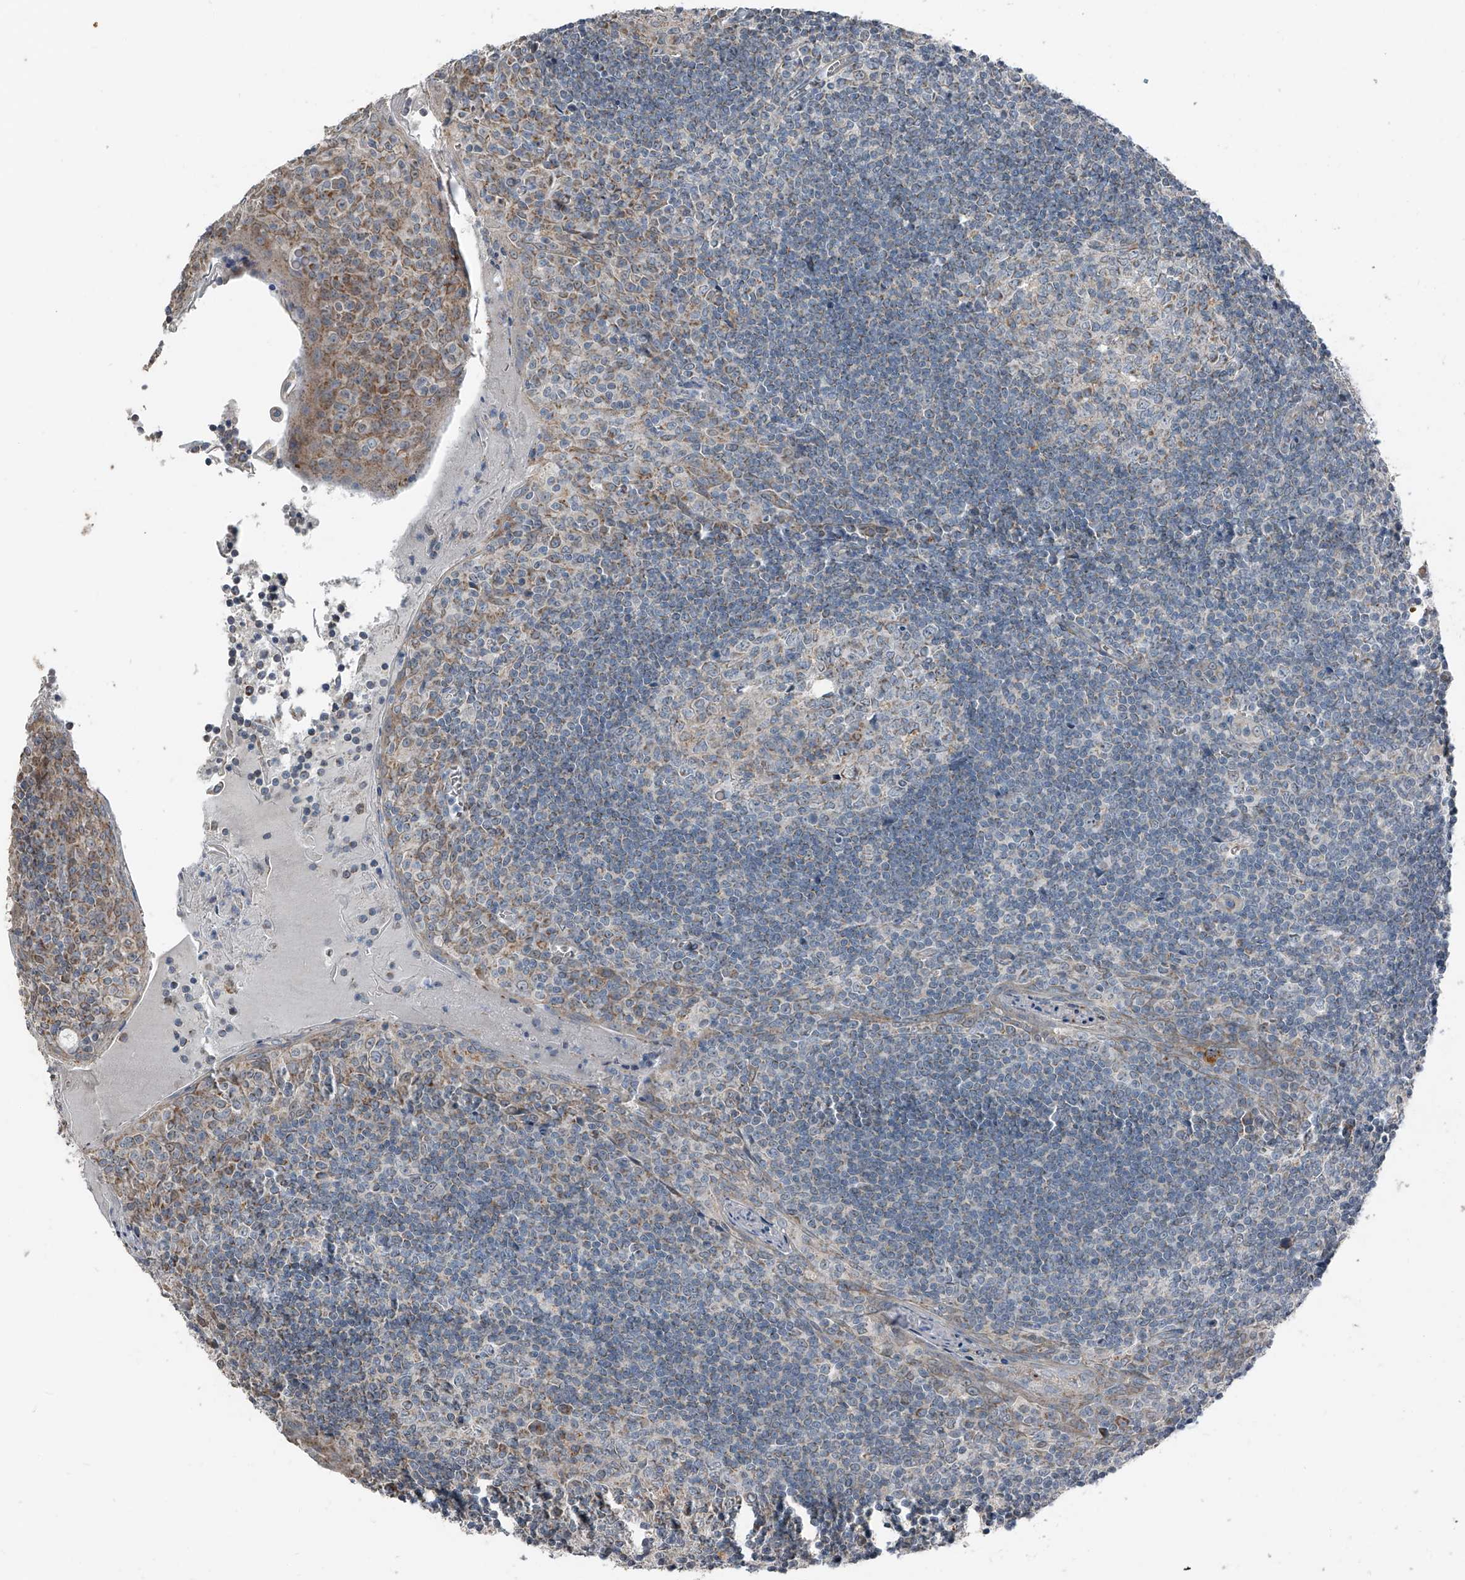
{"staining": {"intensity": "weak", "quantity": "25%-75%", "location": "cytoplasmic/membranous"}, "tissue": "tonsil", "cell_type": "Germinal center cells", "image_type": "normal", "snomed": [{"axis": "morphology", "description": "Normal tissue, NOS"}, {"axis": "topography", "description": "Tonsil"}], "caption": "Protein expression analysis of normal tonsil exhibits weak cytoplasmic/membranous expression in approximately 25%-75% of germinal center cells. The protein is shown in brown color, while the nuclei are stained blue.", "gene": "CHRNA7", "patient": {"sex": "male", "age": 27}}